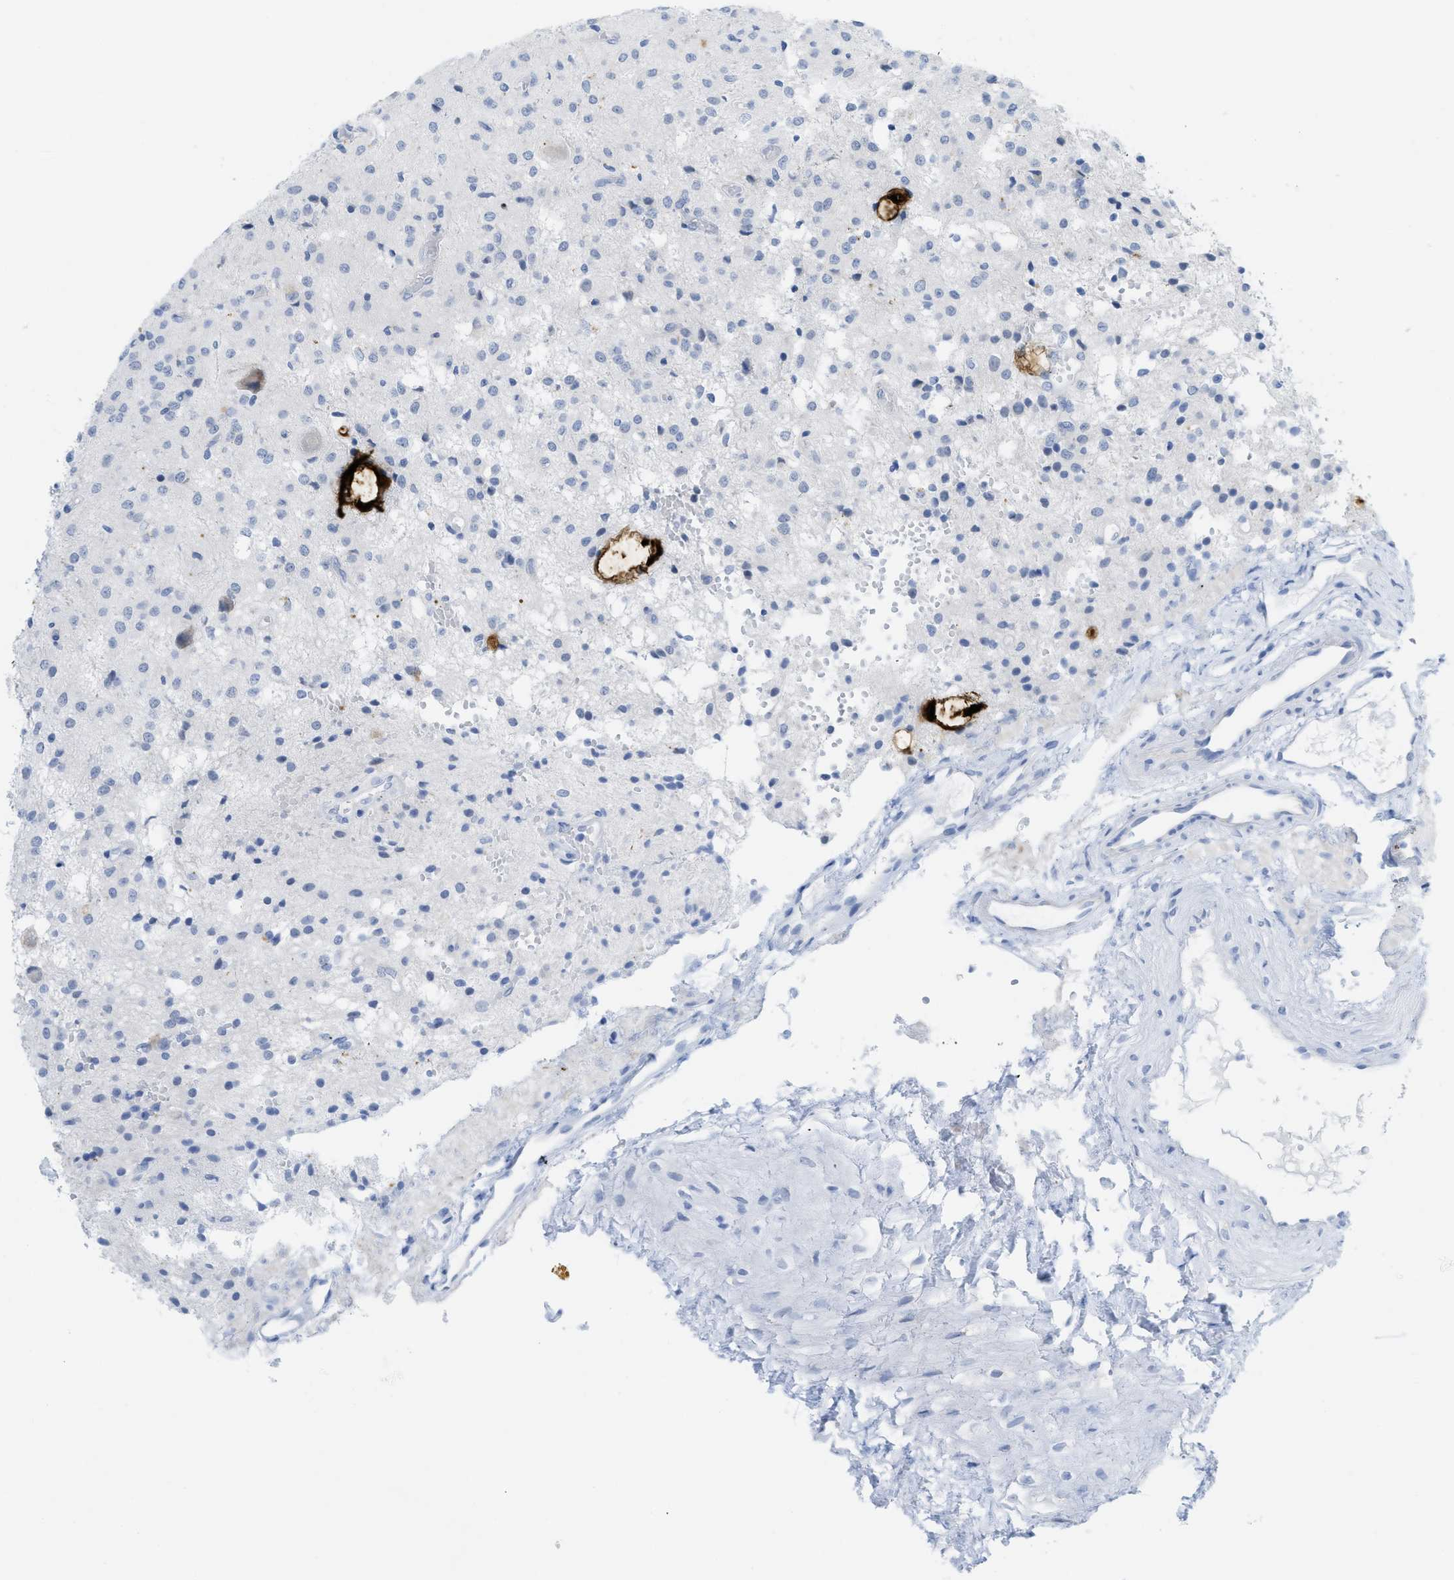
{"staining": {"intensity": "negative", "quantity": "none", "location": "none"}, "tissue": "glioma", "cell_type": "Tumor cells", "image_type": "cancer", "snomed": [{"axis": "morphology", "description": "Glioma, malignant, High grade"}, {"axis": "topography", "description": "Brain"}], "caption": "The photomicrograph demonstrates no staining of tumor cells in glioma.", "gene": "WDR4", "patient": {"sex": "female", "age": 59}}